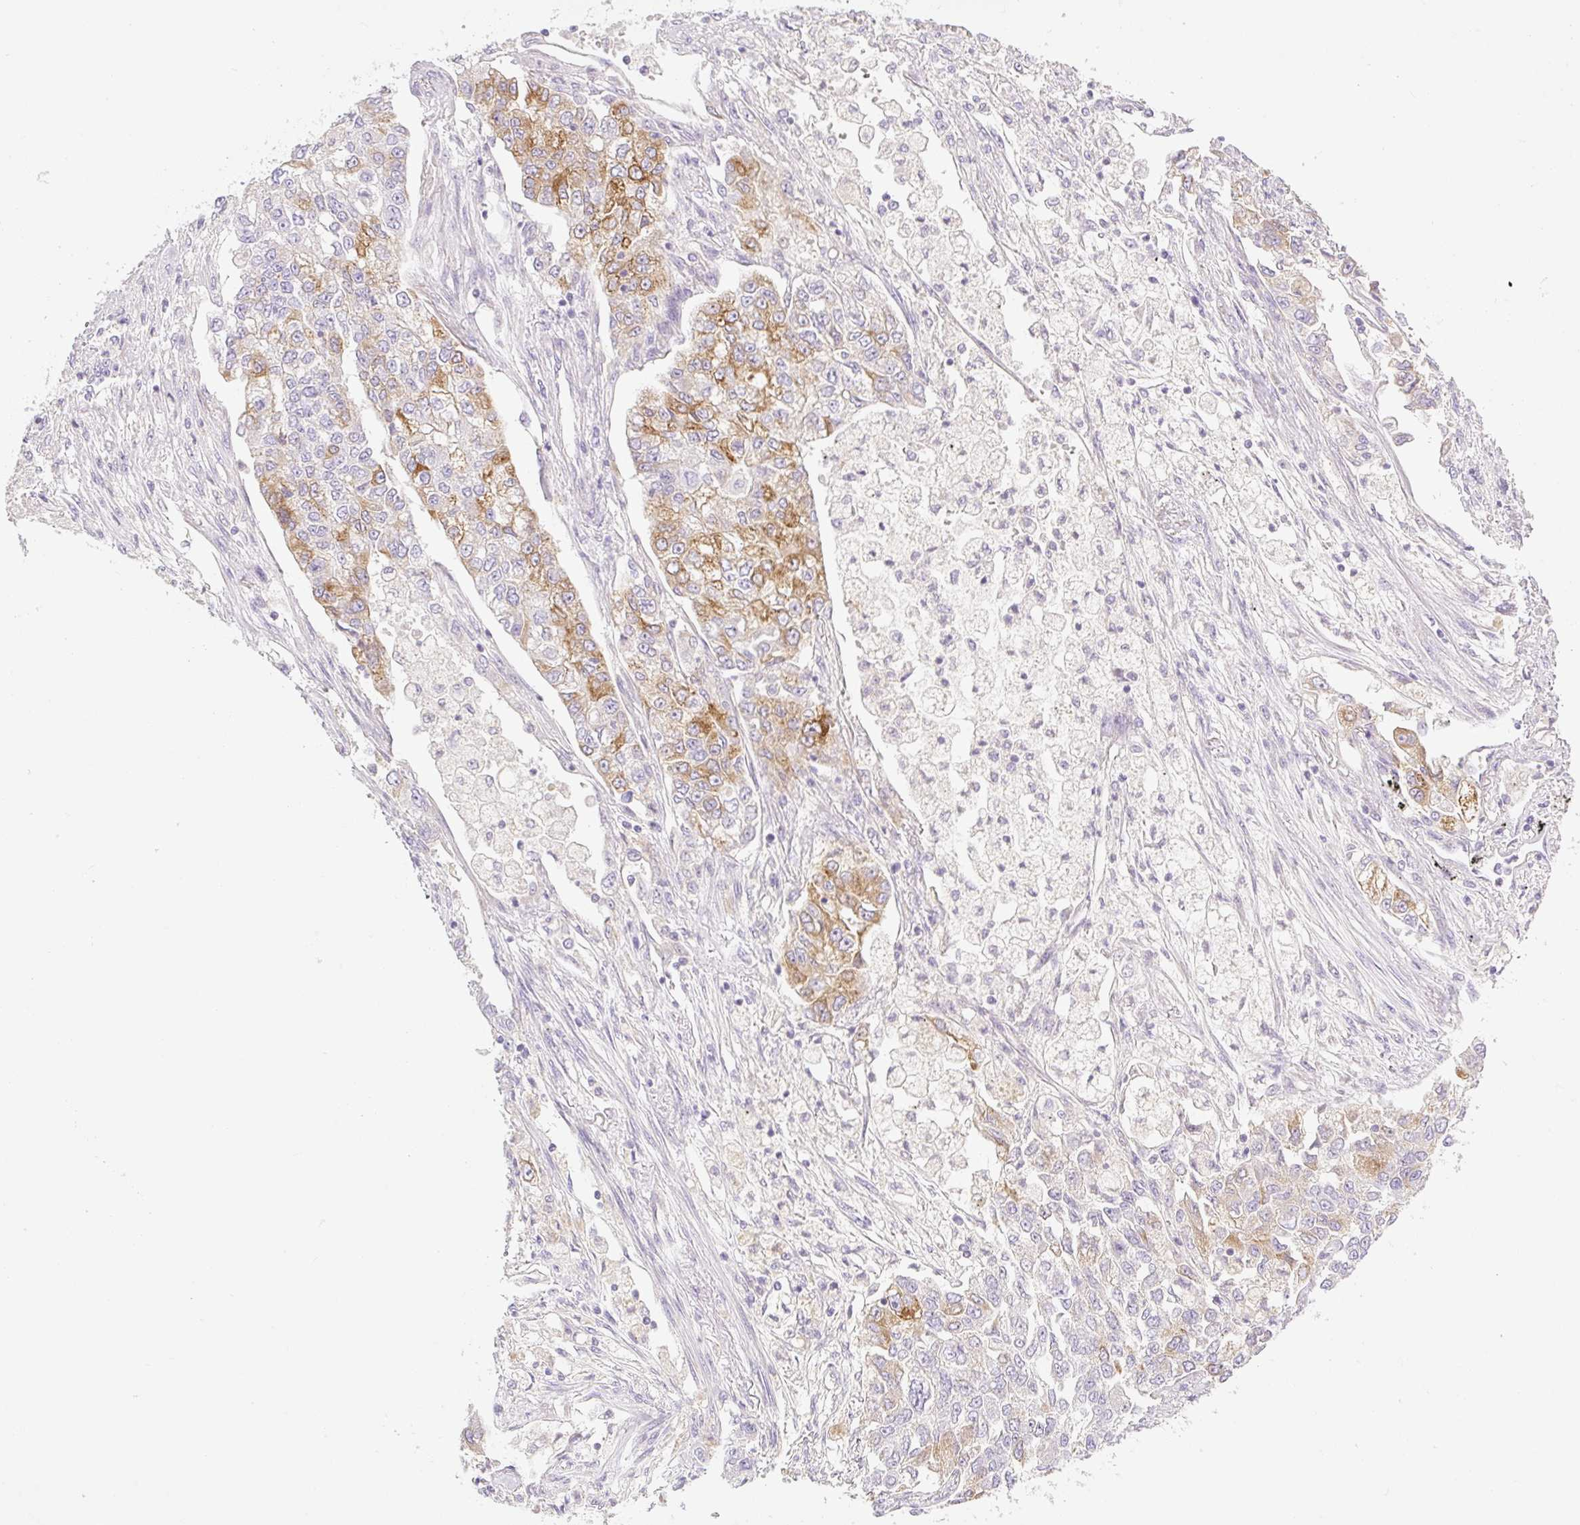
{"staining": {"intensity": "moderate", "quantity": "25%-75%", "location": "cytoplasmic/membranous"}, "tissue": "lung cancer", "cell_type": "Tumor cells", "image_type": "cancer", "snomed": [{"axis": "morphology", "description": "Adenocarcinoma, NOS"}, {"axis": "topography", "description": "Lung"}], "caption": "Immunohistochemical staining of human adenocarcinoma (lung) reveals medium levels of moderate cytoplasmic/membranous protein expression in approximately 25%-75% of tumor cells.", "gene": "MIA2", "patient": {"sex": "male", "age": 49}}